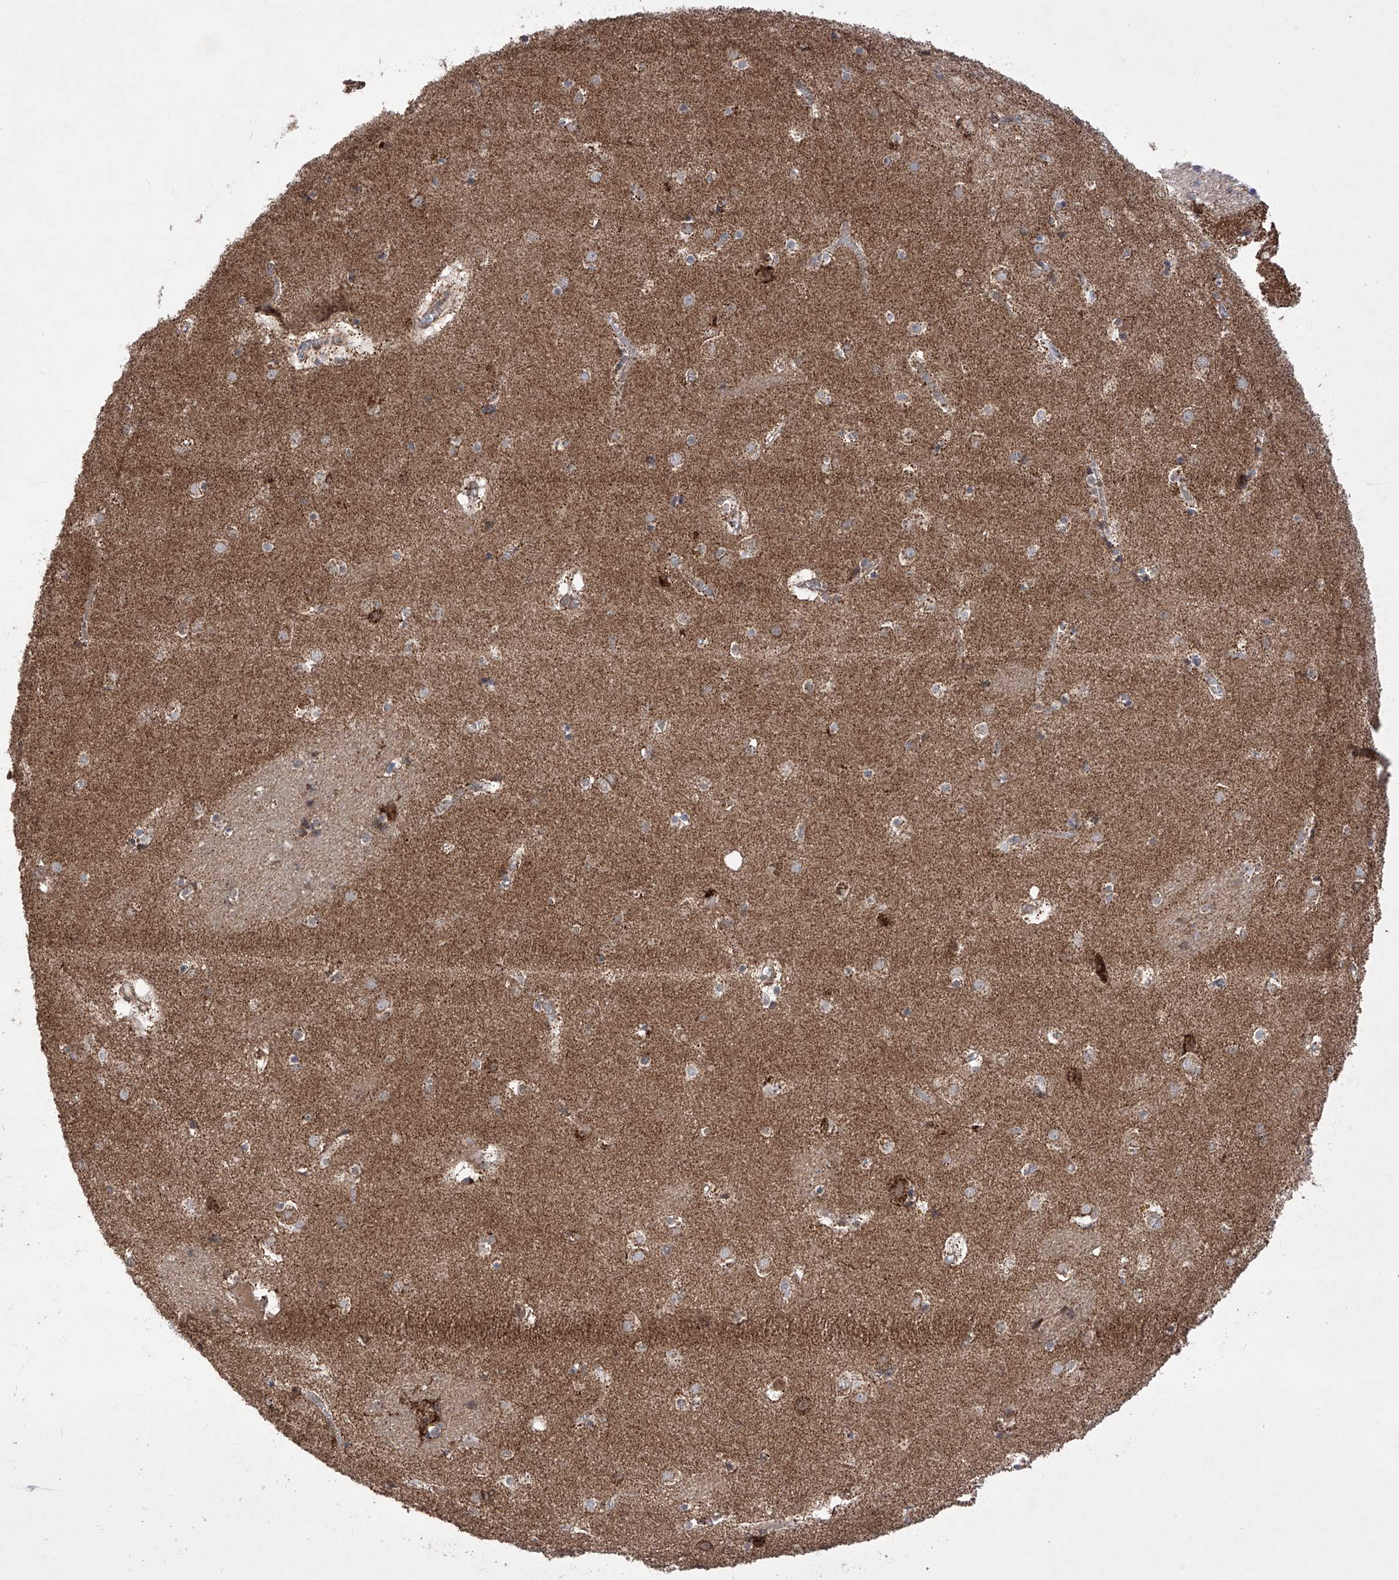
{"staining": {"intensity": "moderate", "quantity": "25%-75%", "location": "cytoplasmic/membranous"}, "tissue": "caudate", "cell_type": "Glial cells", "image_type": "normal", "snomed": [{"axis": "morphology", "description": "Normal tissue, NOS"}, {"axis": "topography", "description": "Lateral ventricle wall"}], "caption": "Unremarkable caudate displays moderate cytoplasmic/membranous expression in about 25%-75% of glial cells, visualized by immunohistochemistry.", "gene": "SDHAF4", "patient": {"sex": "male", "age": 70}}